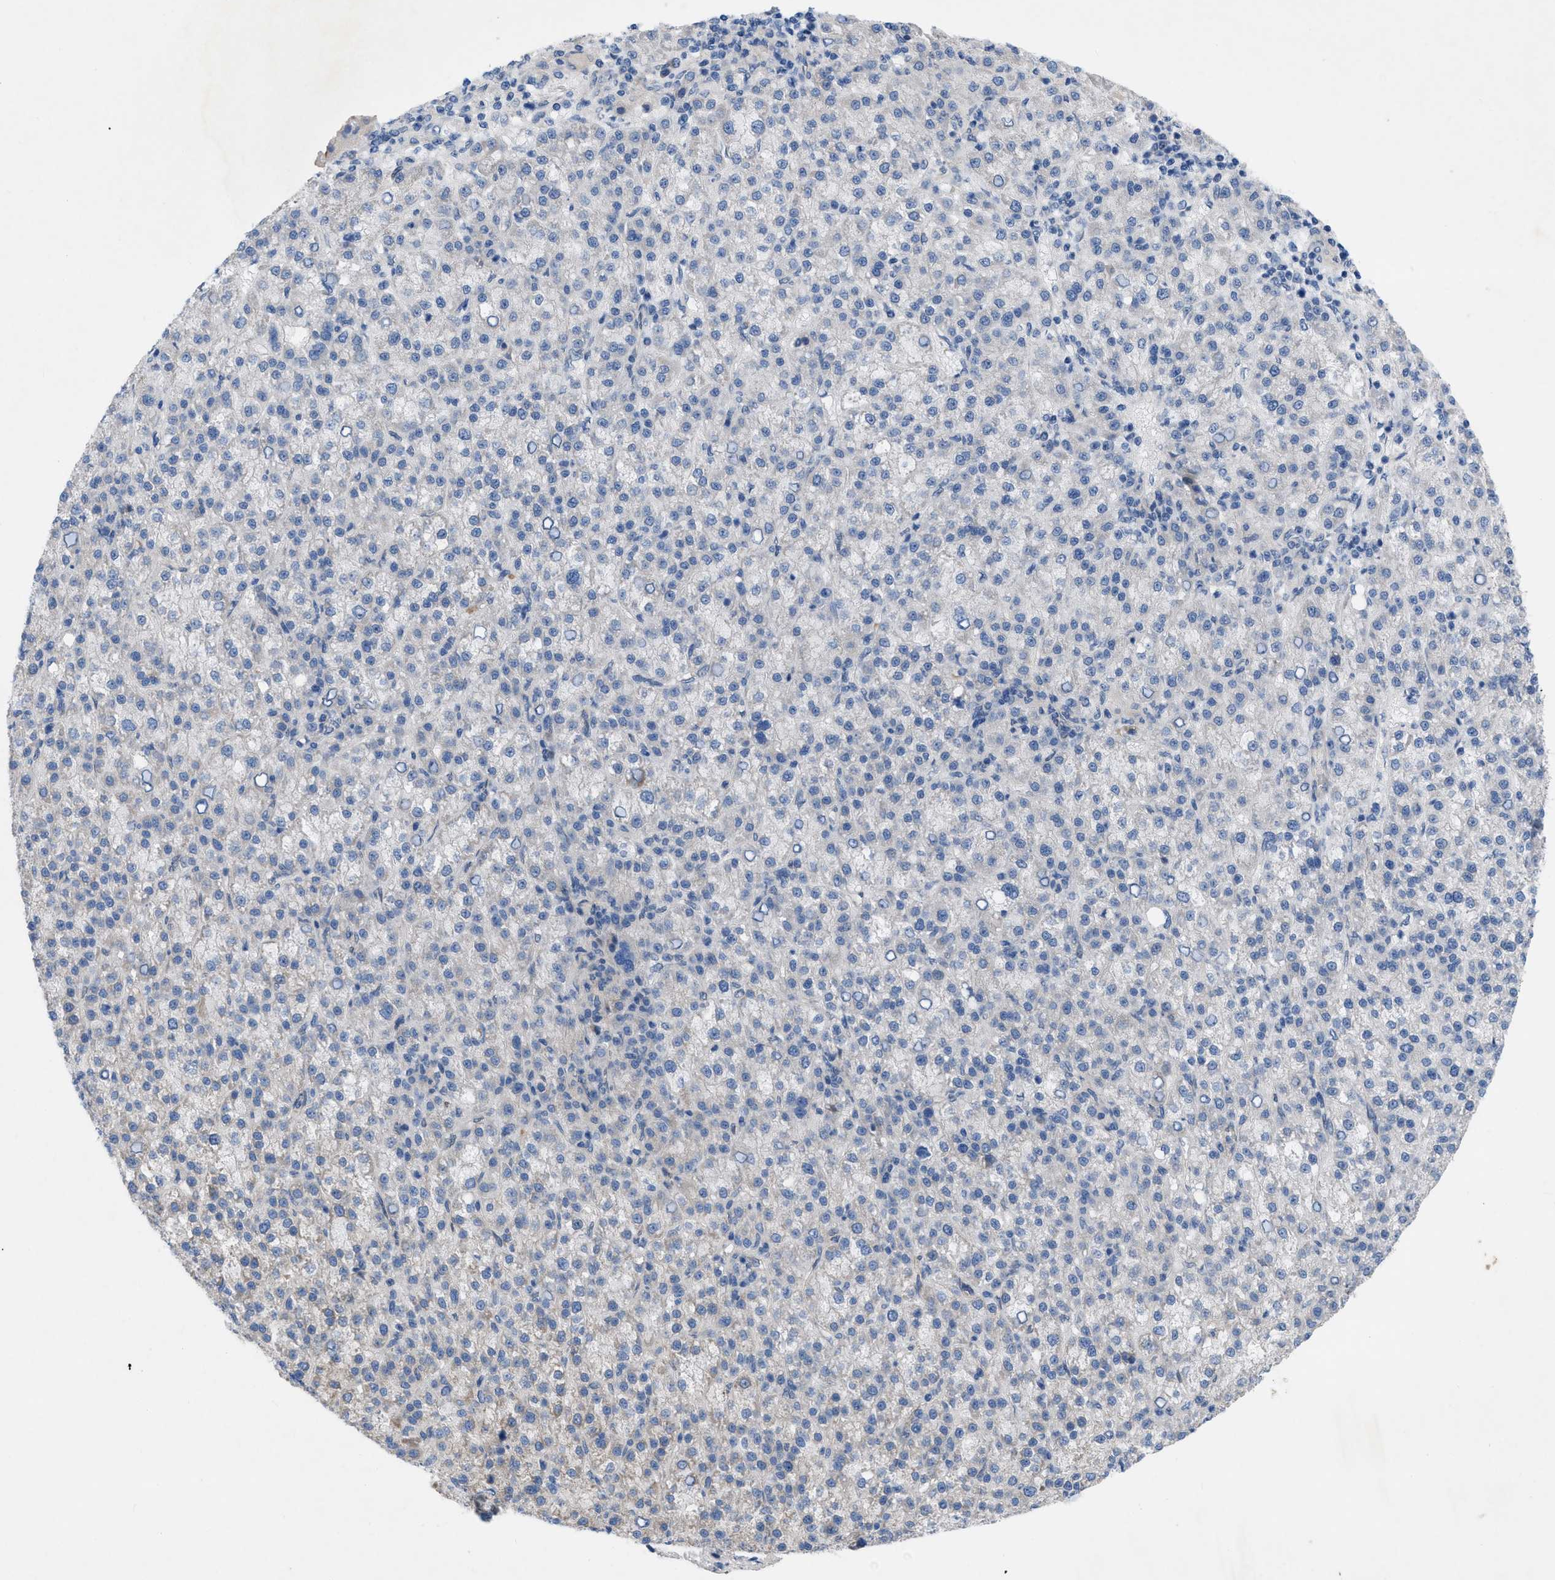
{"staining": {"intensity": "negative", "quantity": "none", "location": "none"}, "tissue": "liver cancer", "cell_type": "Tumor cells", "image_type": "cancer", "snomed": [{"axis": "morphology", "description": "Carcinoma, Hepatocellular, NOS"}, {"axis": "topography", "description": "Liver"}], "caption": "An IHC photomicrograph of liver cancer is shown. There is no staining in tumor cells of liver cancer.", "gene": "NDEL1", "patient": {"sex": "female", "age": 58}}